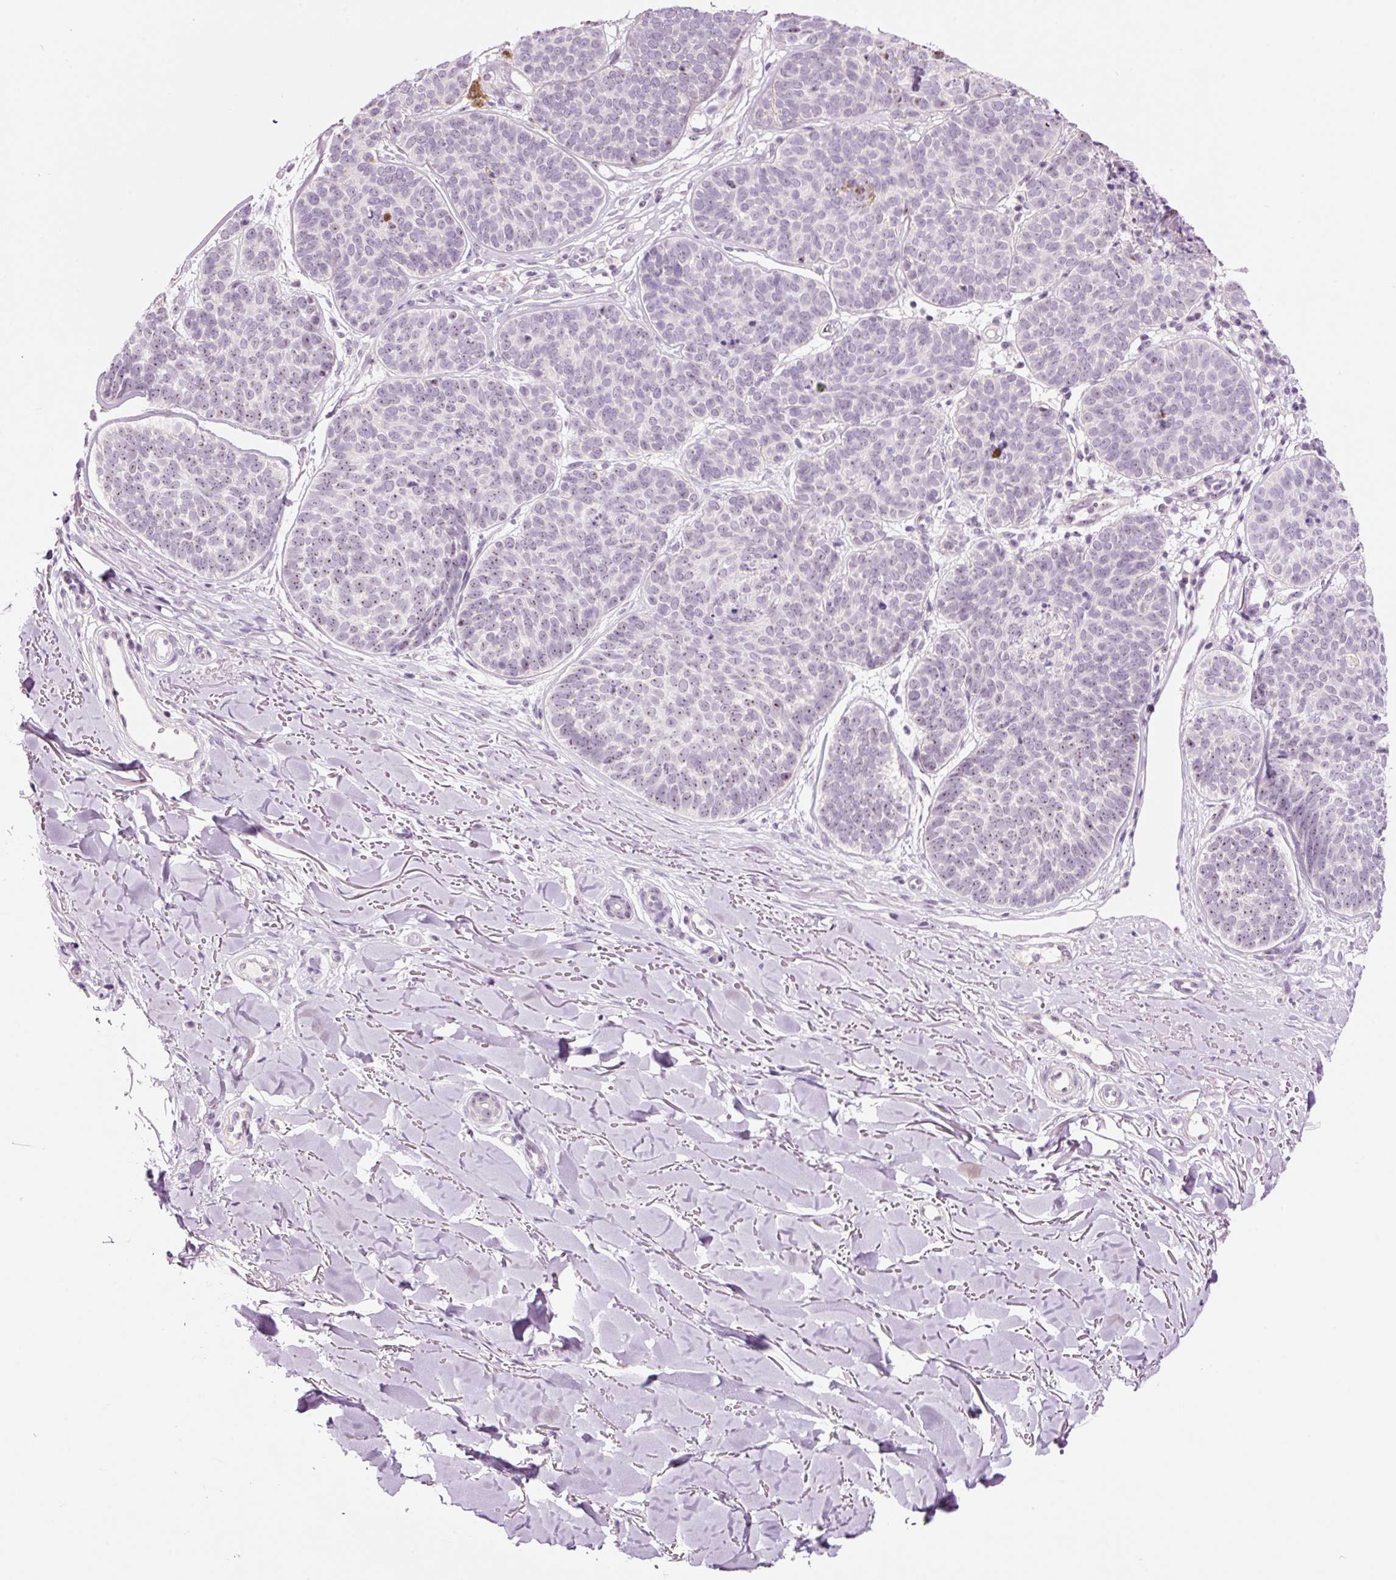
{"staining": {"intensity": "weak", "quantity": "<25%", "location": "nuclear"}, "tissue": "skin cancer", "cell_type": "Tumor cells", "image_type": "cancer", "snomed": [{"axis": "morphology", "description": "Basal cell carcinoma"}, {"axis": "topography", "description": "Skin"}, {"axis": "topography", "description": "Skin of neck"}, {"axis": "topography", "description": "Skin of shoulder"}, {"axis": "topography", "description": "Skin of back"}], "caption": "Skin cancer stained for a protein using IHC exhibits no expression tumor cells.", "gene": "GCG", "patient": {"sex": "male", "age": 80}}